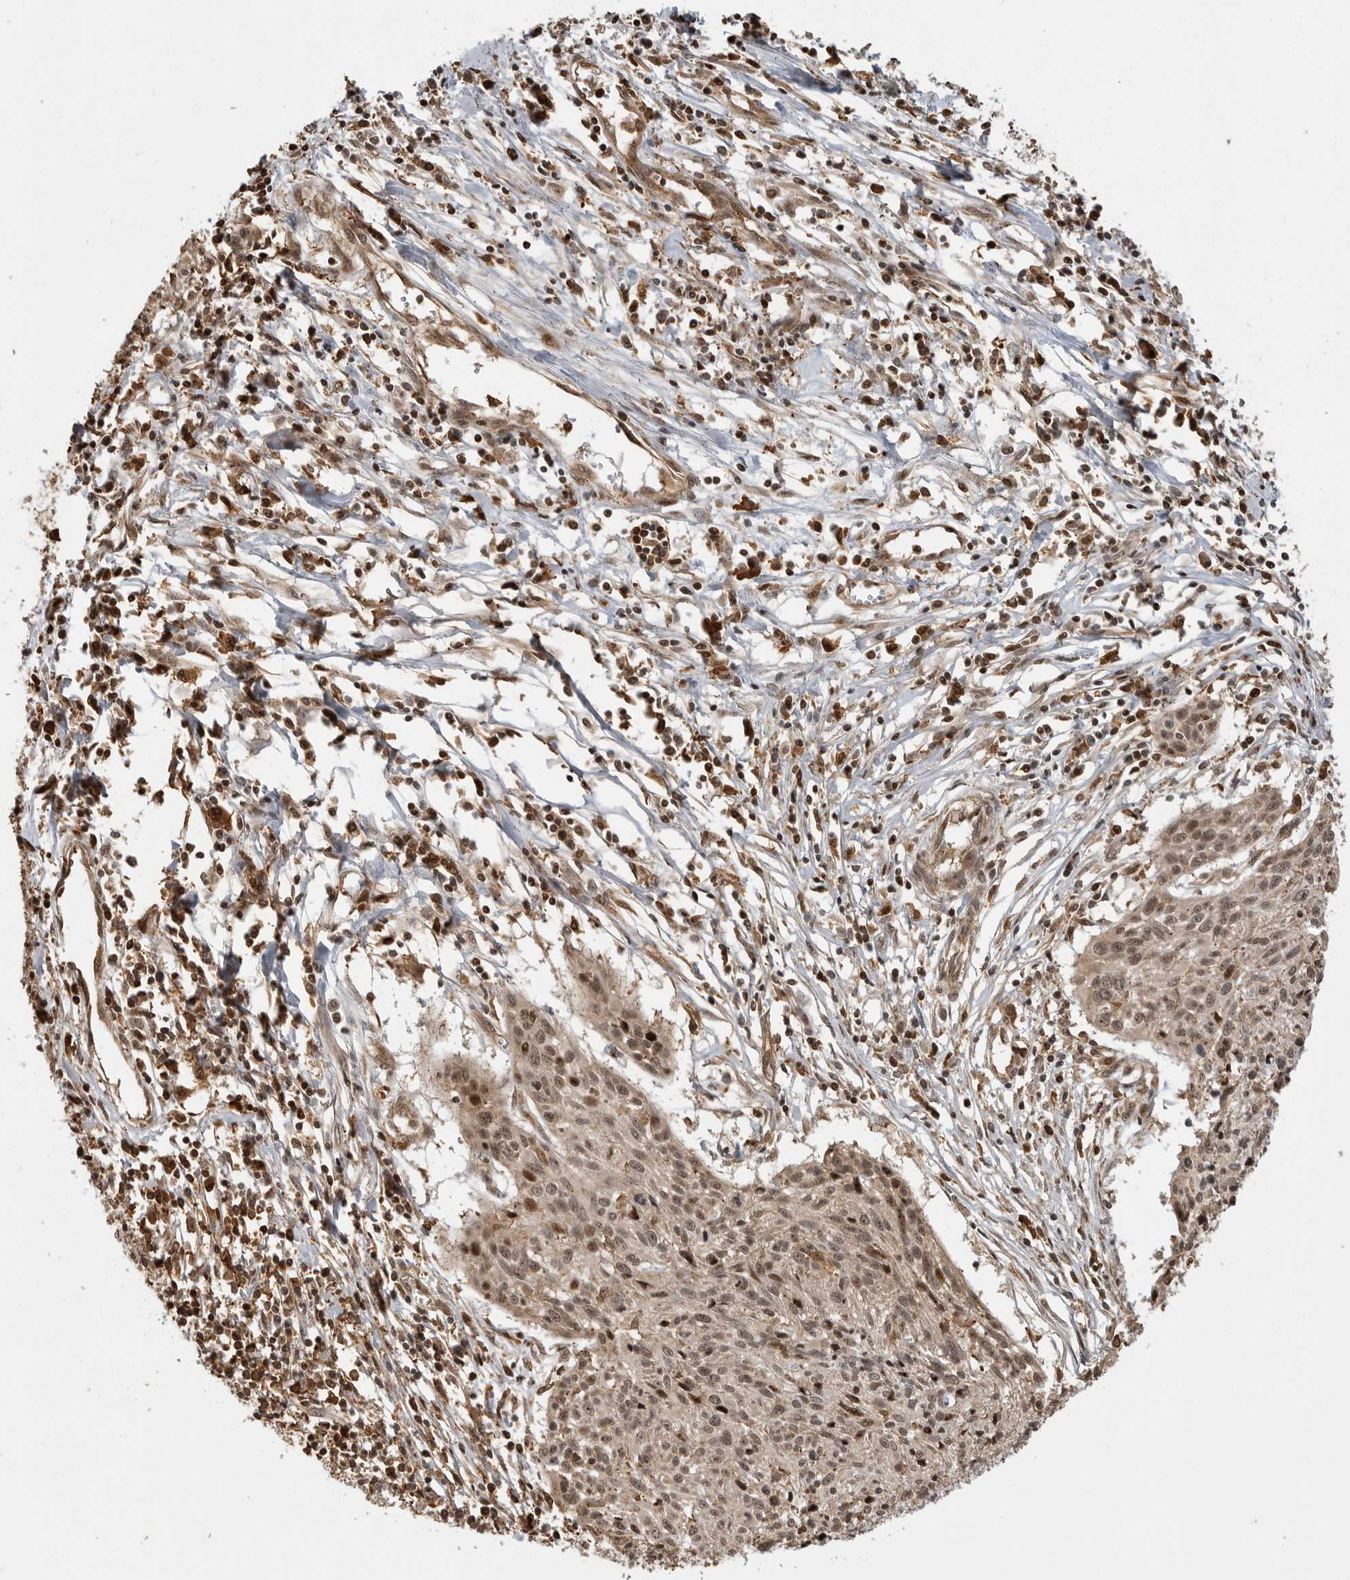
{"staining": {"intensity": "strong", "quantity": "<25%", "location": "nuclear"}, "tissue": "cervical cancer", "cell_type": "Tumor cells", "image_type": "cancer", "snomed": [{"axis": "morphology", "description": "Squamous cell carcinoma, NOS"}, {"axis": "topography", "description": "Cervix"}], "caption": "This is a micrograph of immunohistochemistry (IHC) staining of squamous cell carcinoma (cervical), which shows strong expression in the nuclear of tumor cells.", "gene": "BMP2K", "patient": {"sex": "female", "age": 51}}